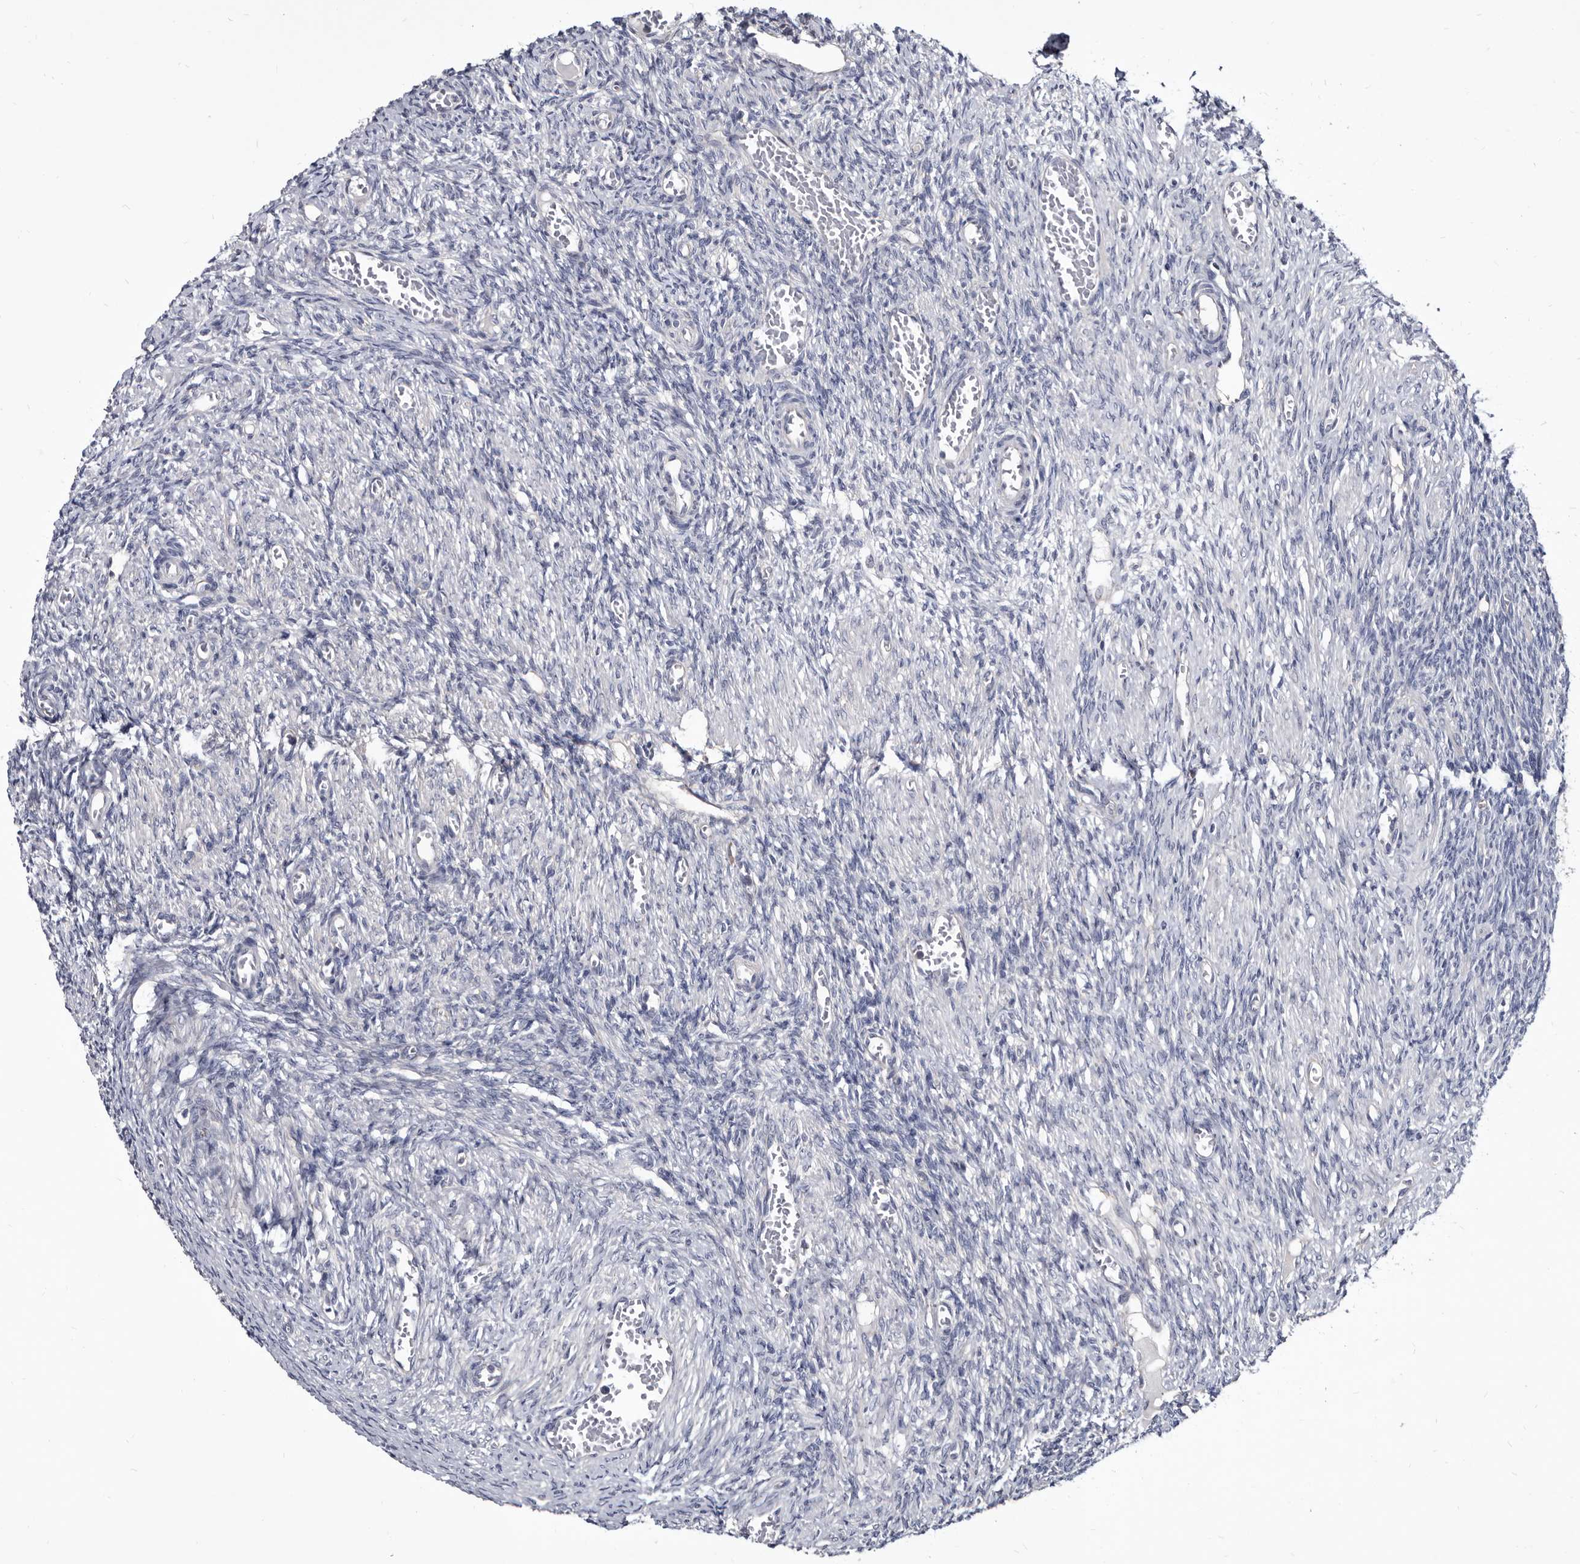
{"staining": {"intensity": "negative", "quantity": "none", "location": "none"}, "tissue": "ovary", "cell_type": "Follicle cells", "image_type": "normal", "snomed": [{"axis": "morphology", "description": "Normal tissue, NOS"}, {"axis": "topography", "description": "Ovary"}], "caption": "Immunohistochemical staining of unremarkable ovary displays no significant expression in follicle cells. (DAB immunohistochemistry (IHC), high magnification).", "gene": "ABCF2", "patient": {"sex": "female", "age": 27}}